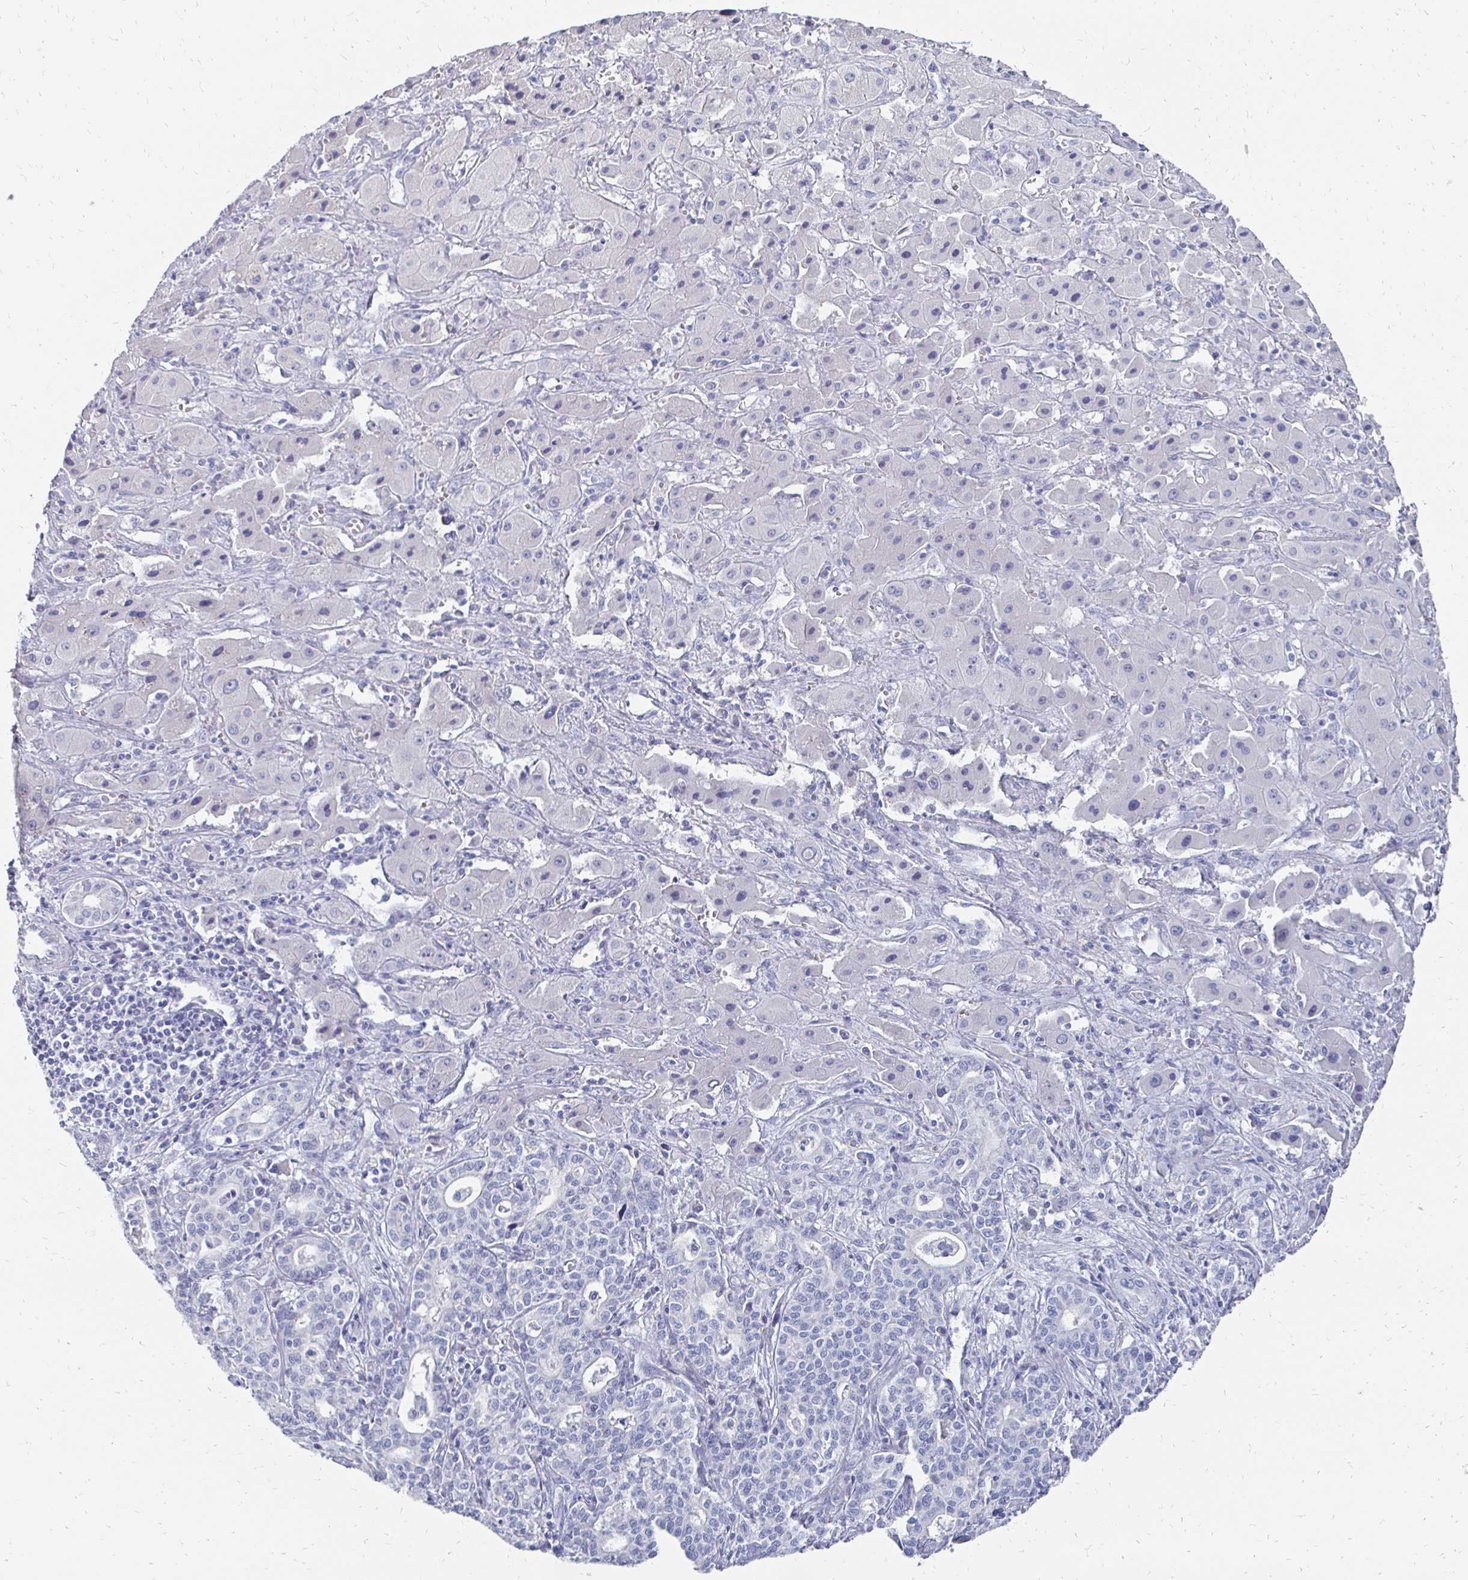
{"staining": {"intensity": "negative", "quantity": "none", "location": "none"}, "tissue": "liver cancer", "cell_type": "Tumor cells", "image_type": "cancer", "snomed": [{"axis": "morphology", "description": "Cholangiocarcinoma"}, {"axis": "topography", "description": "Liver"}], "caption": "This is an immunohistochemistry micrograph of cholangiocarcinoma (liver). There is no positivity in tumor cells.", "gene": "SYCP3", "patient": {"sex": "female", "age": 61}}